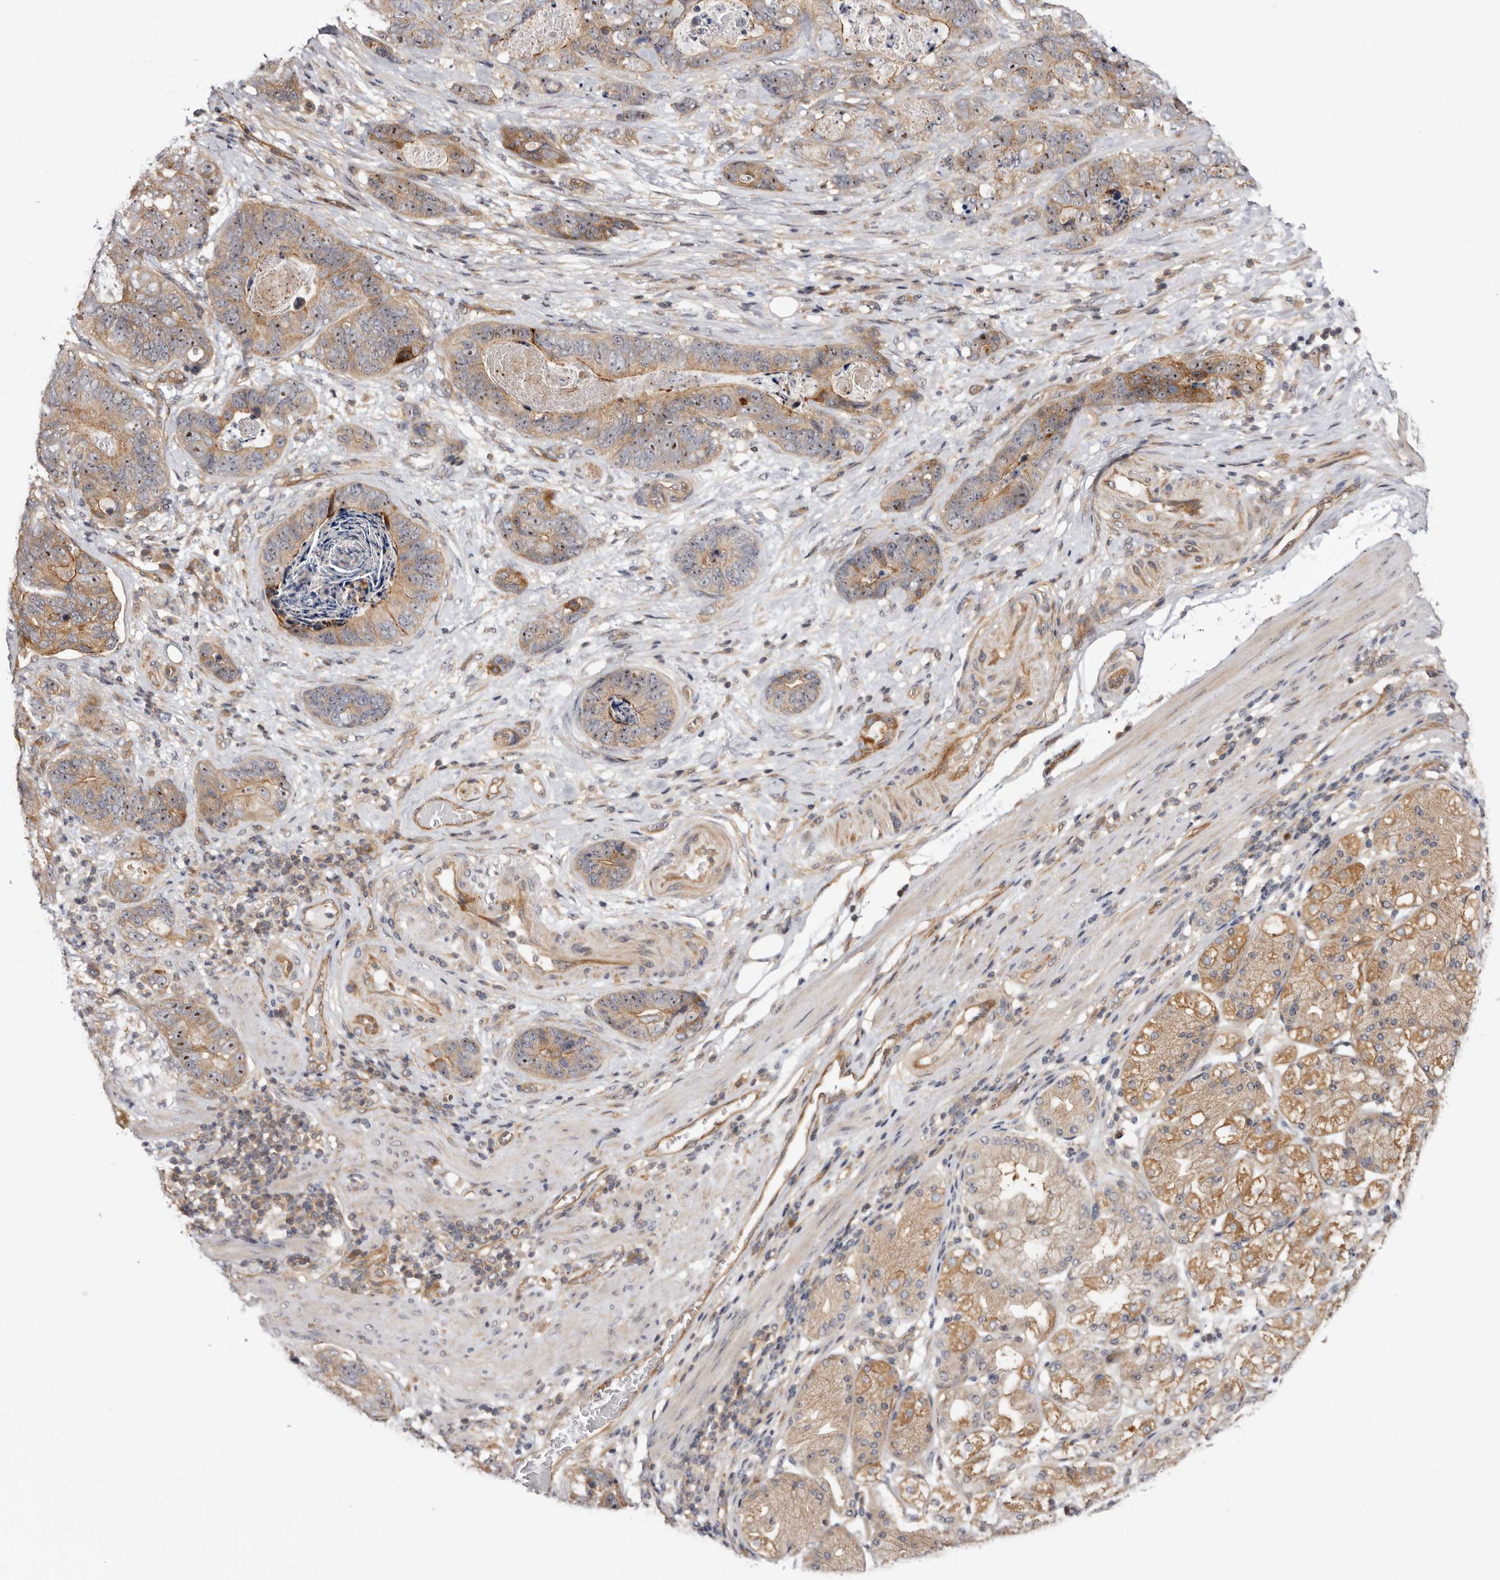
{"staining": {"intensity": "moderate", "quantity": ">75%", "location": "cytoplasmic/membranous,nuclear"}, "tissue": "stomach cancer", "cell_type": "Tumor cells", "image_type": "cancer", "snomed": [{"axis": "morphology", "description": "Normal tissue, NOS"}, {"axis": "morphology", "description": "Adenocarcinoma, NOS"}, {"axis": "topography", "description": "Stomach"}], "caption": "Immunohistochemistry photomicrograph of neoplastic tissue: human stomach cancer stained using immunohistochemistry reveals medium levels of moderate protein expression localized specifically in the cytoplasmic/membranous and nuclear of tumor cells, appearing as a cytoplasmic/membranous and nuclear brown color.", "gene": "PANK4", "patient": {"sex": "female", "age": 89}}